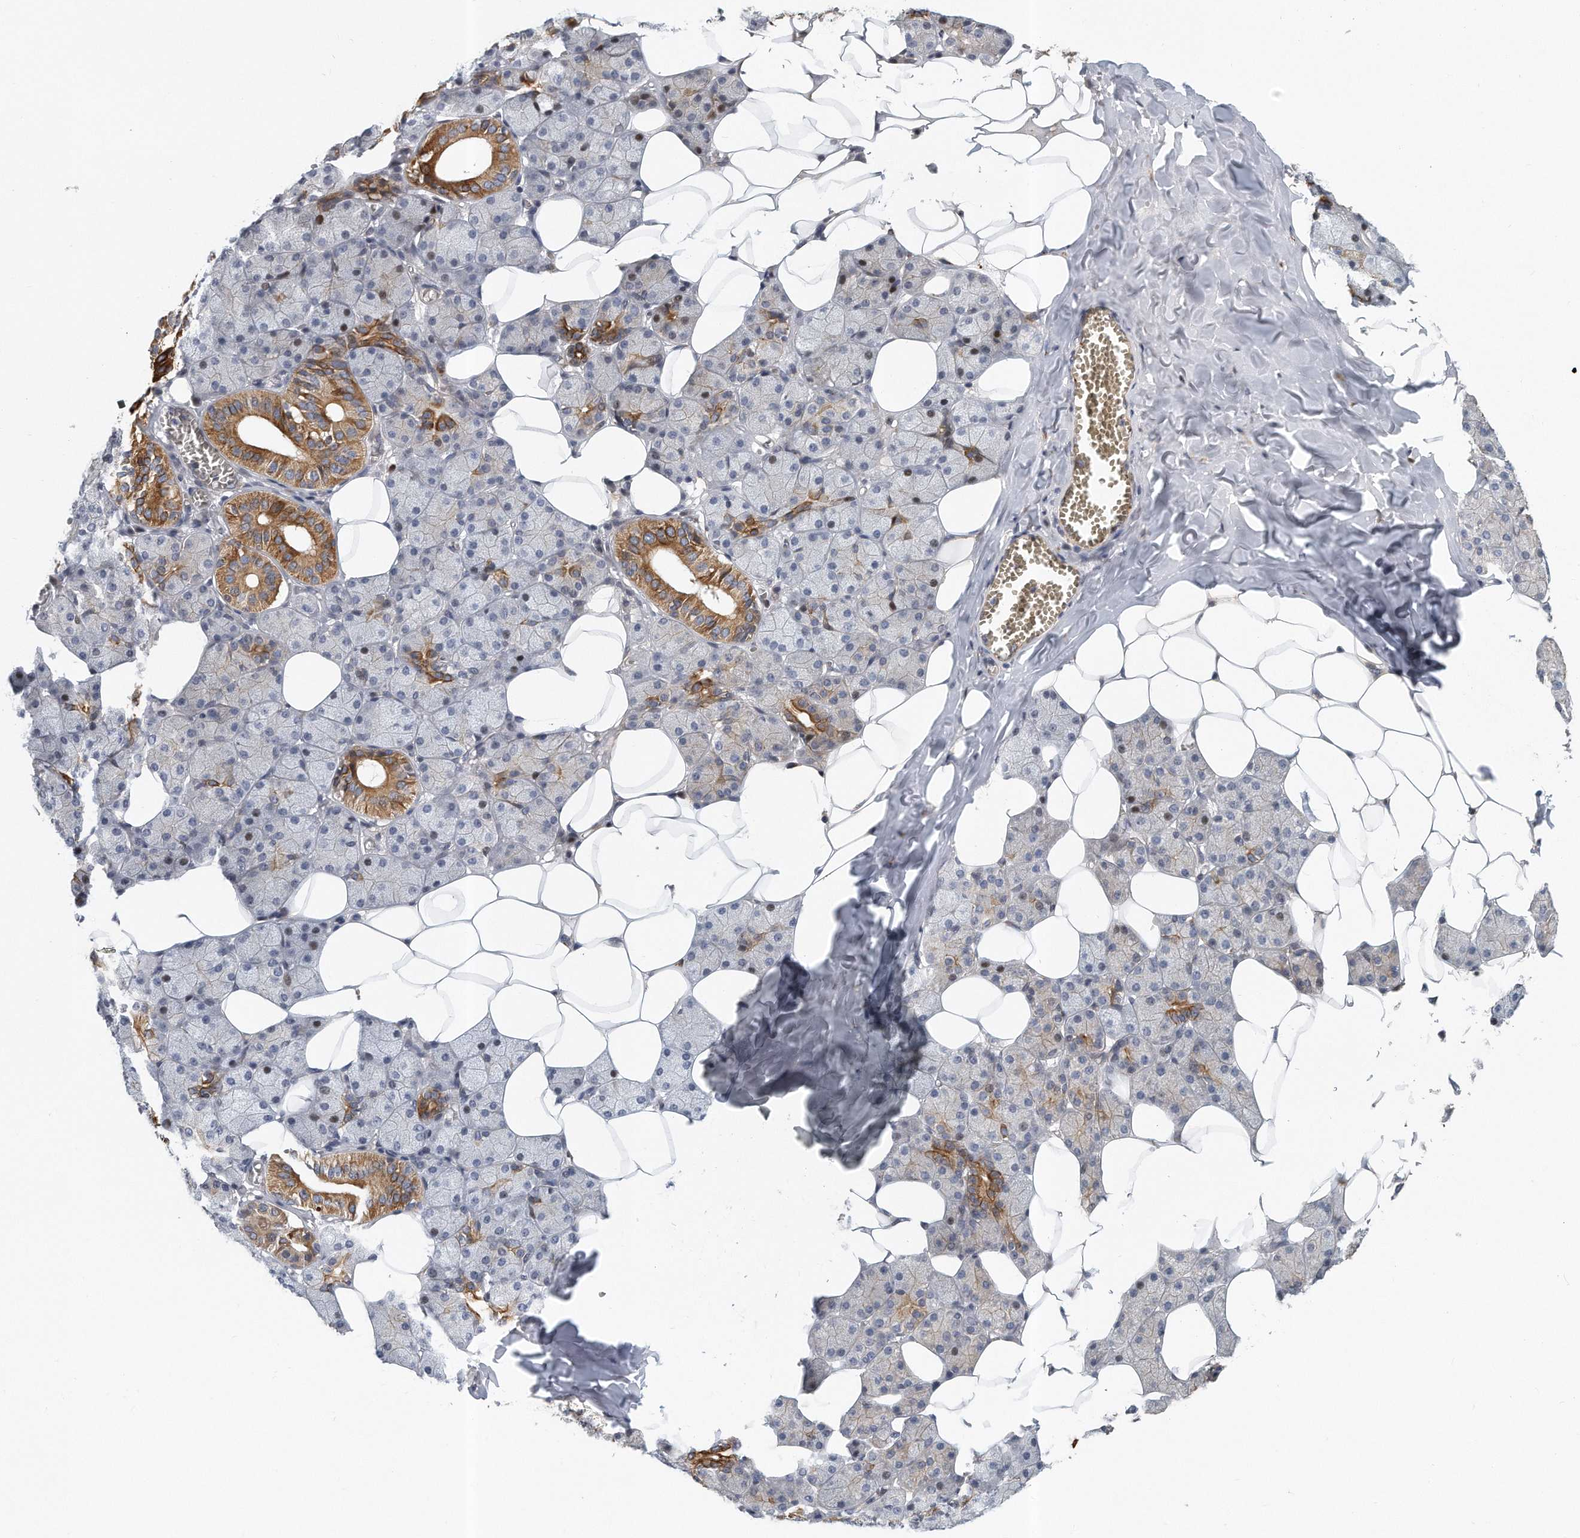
{"staining": {"intensity": "strong", "quantity": "25%-75%", "location": "cytoplasmic/membranous,nuclear"}, "tissue": "salivary gland", "cell_type": "Glandular cells", "image_type": "normal", "snomed": [{"axis": "morphology", "description": "Normal tissue, NOS"}, {"axis": "topography", "description": "Salivary gland"}], "caption": "Unremarkable salivary gland exhibits strong cytoplasmic/membranous,nuclear positivity in about 25%-75% of glandular cells, visualized by immunohistochemistry.", "gene": "PCDH8", "patient": {"sex": "female", "age": 33}}